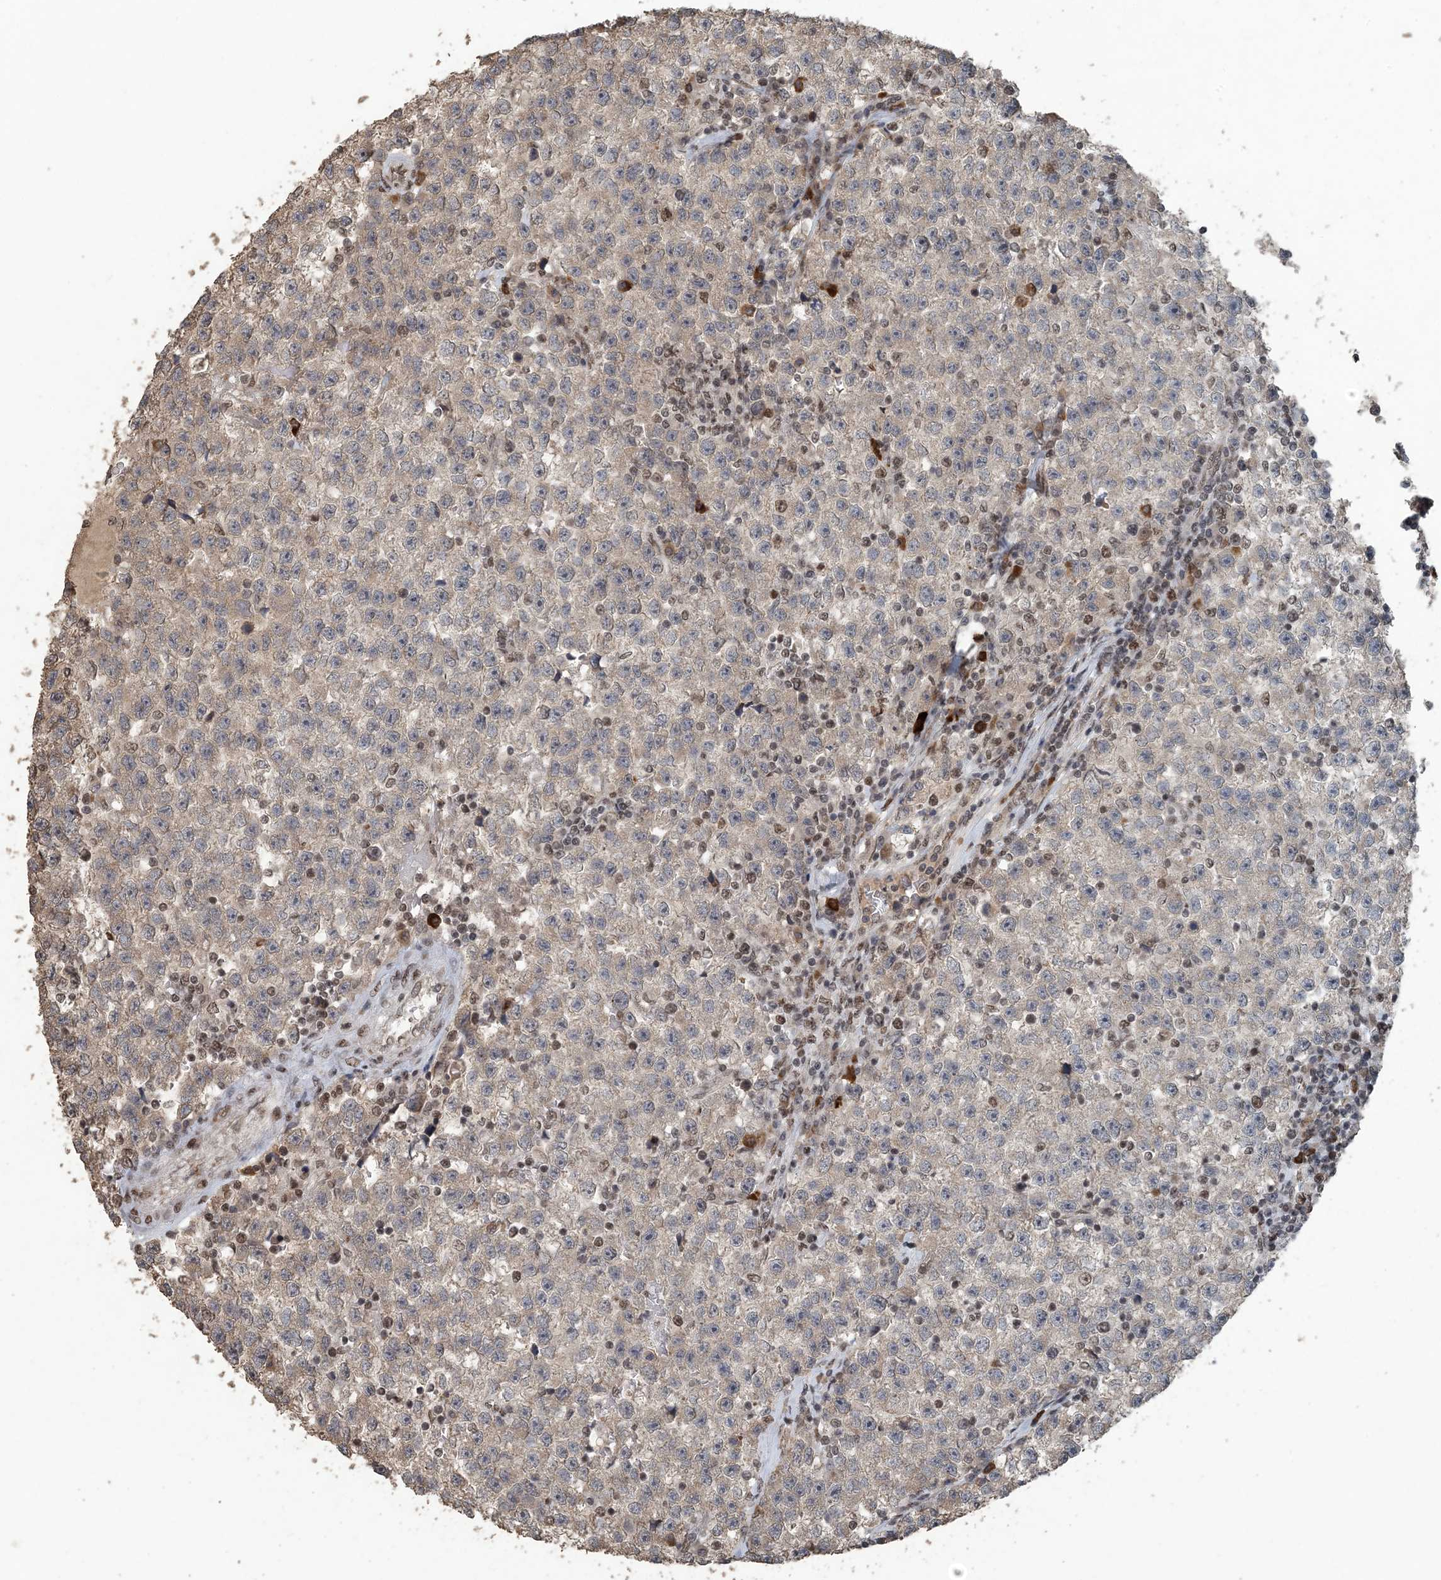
{"staining": {"intensity": "weak", "quantity": "<25%", "location": "cytoplasmic/membranous"}, "tissue": "testis cancer", "cell_type": "Tumor cells", "image_type": "cancer", "snomed": [{"axis": "morphology", "description": "Seminoma, NOS"}, {"axis": "topography", "description": "Testis"}], "caption": "Testis cancer stained for a protein using IHC exhibits no positivity tumor cells.", "gene": "MBD2", "patient": {"sex": "male", "age": 22}}